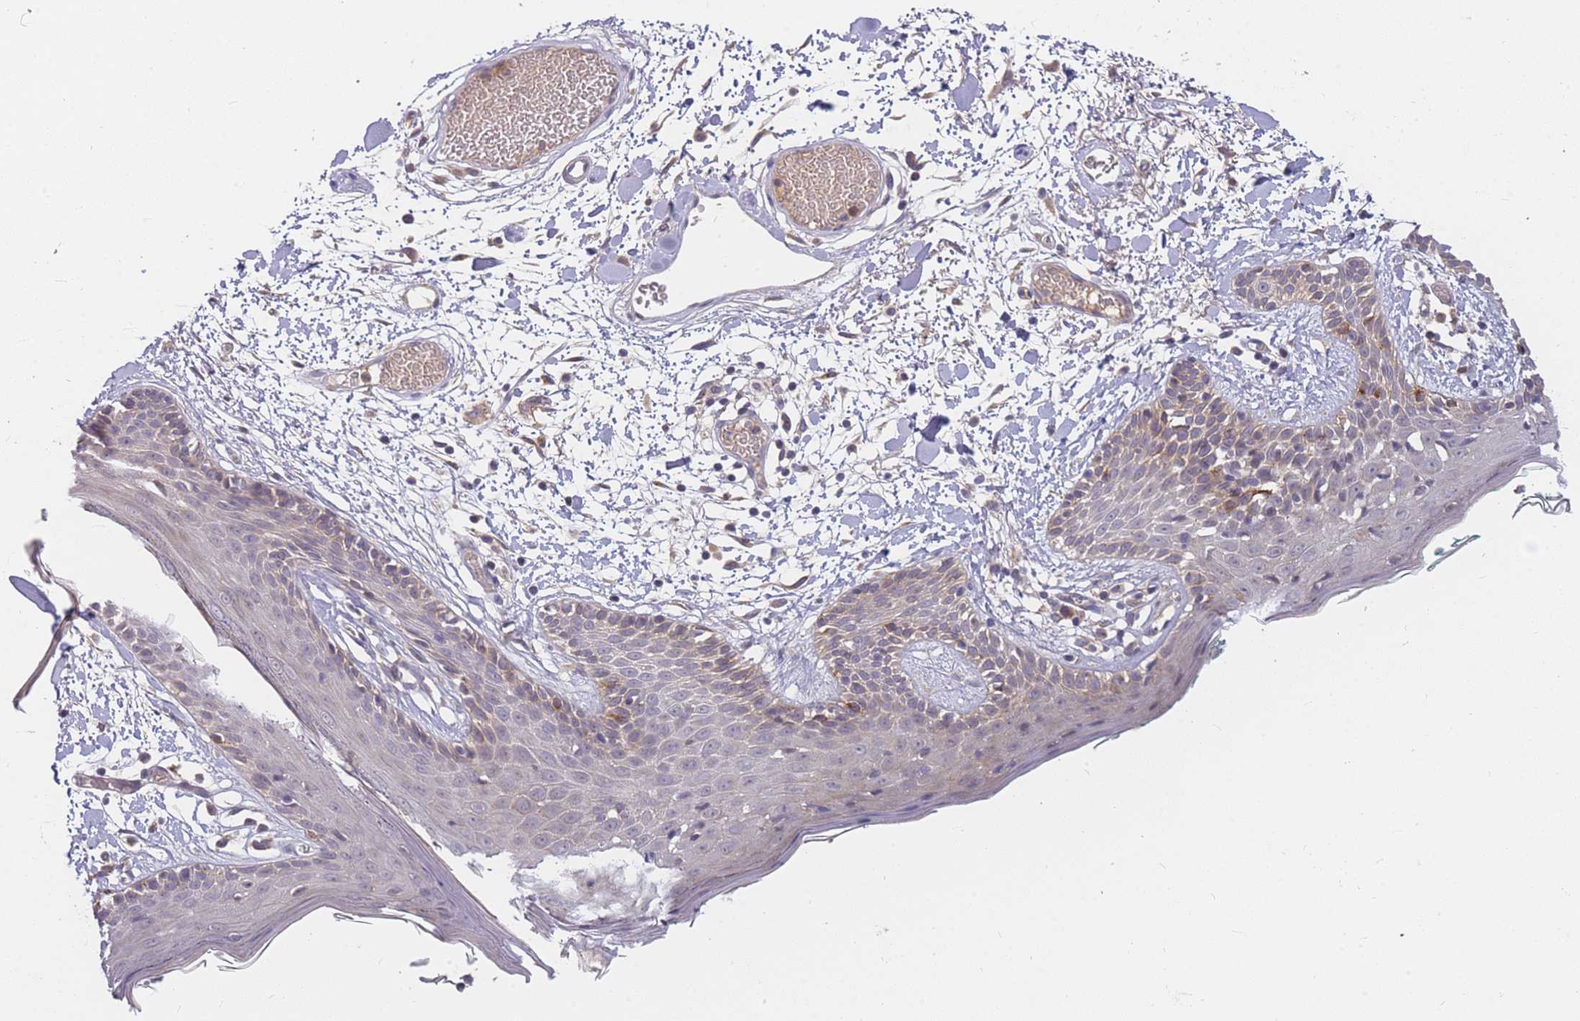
{"staining": {"intensity": "weak", "quantity": ">75%", "location": "cytoplasmic/membranous"}, "tissue": "skin", "cell_type": "Fibroblasts", "image_type": "normal", "snomed": [{"axis": "morphology", "description": "Normal tissue, NOS"}, {"axis": "topography", "description": "Skin"}], "caption": "Protein staining exhibits weak cytoplasmic/membranous expression in approximately >75% of fibroblasts in unremarkable skin. (DAB = brown stain, brightfield microscopy at high magnification).", "gene": "ZNF577", "patient": {"sex": "male", "age": 79}}